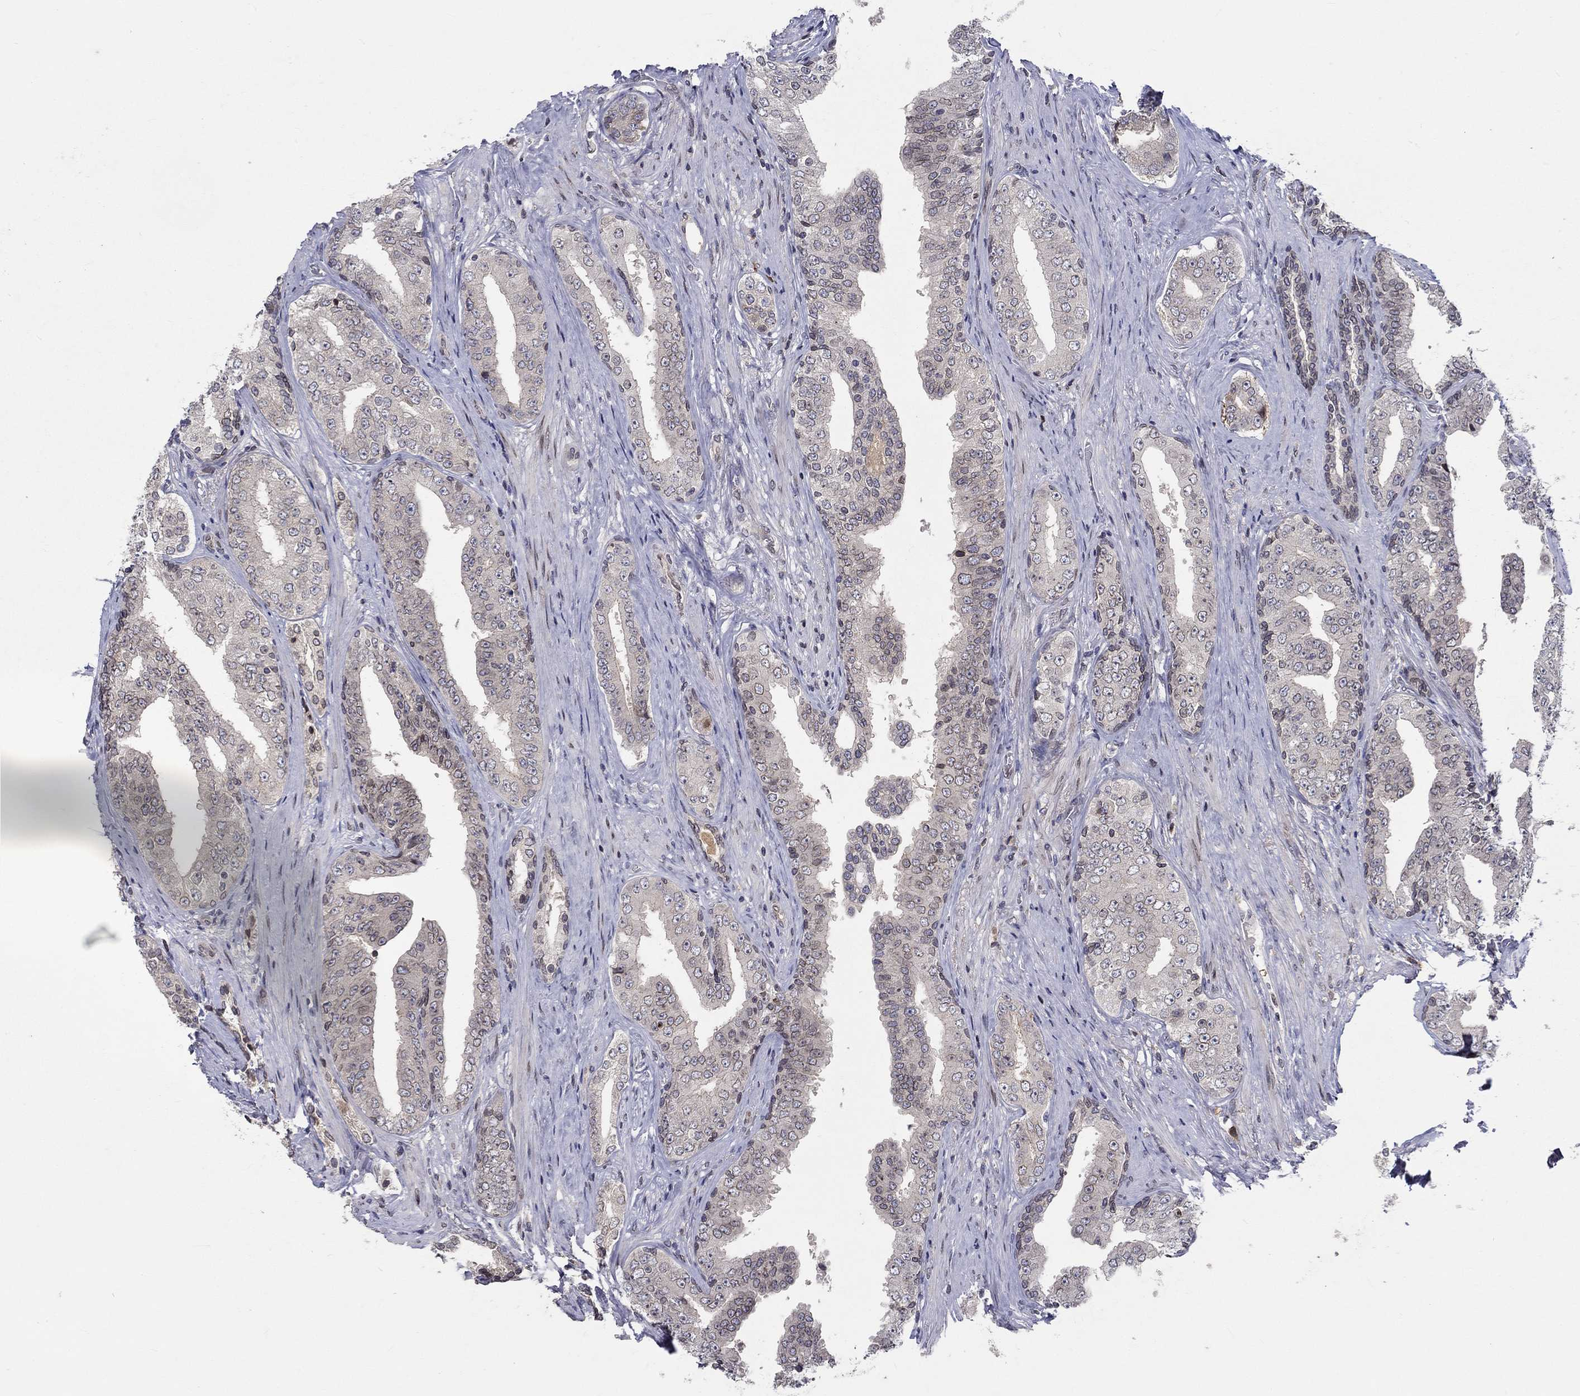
{"staining": {"intensity": "negative", "quantity": "none", "location": "none"}, "tissue": "prostate cancer", "cell_type": "Tumor cells", "image_type": "cancer", "snomed": [{"axis": "morphology", "description": "Adenocarcinoma, Low grade"}, {"axis": "topography", "description": "Prostate and seminal vesicle, NOS"}], "caption": "Immunohistochemical staining of human low-grade adenocarcinoma (prostate) exhibits no significant staining in tumor cells. (DAB immunohistochemistry (IHC) with hematoxylin counter stain).", "gene": "CETN3", "patient": {"sex": "male", "age": 61}}